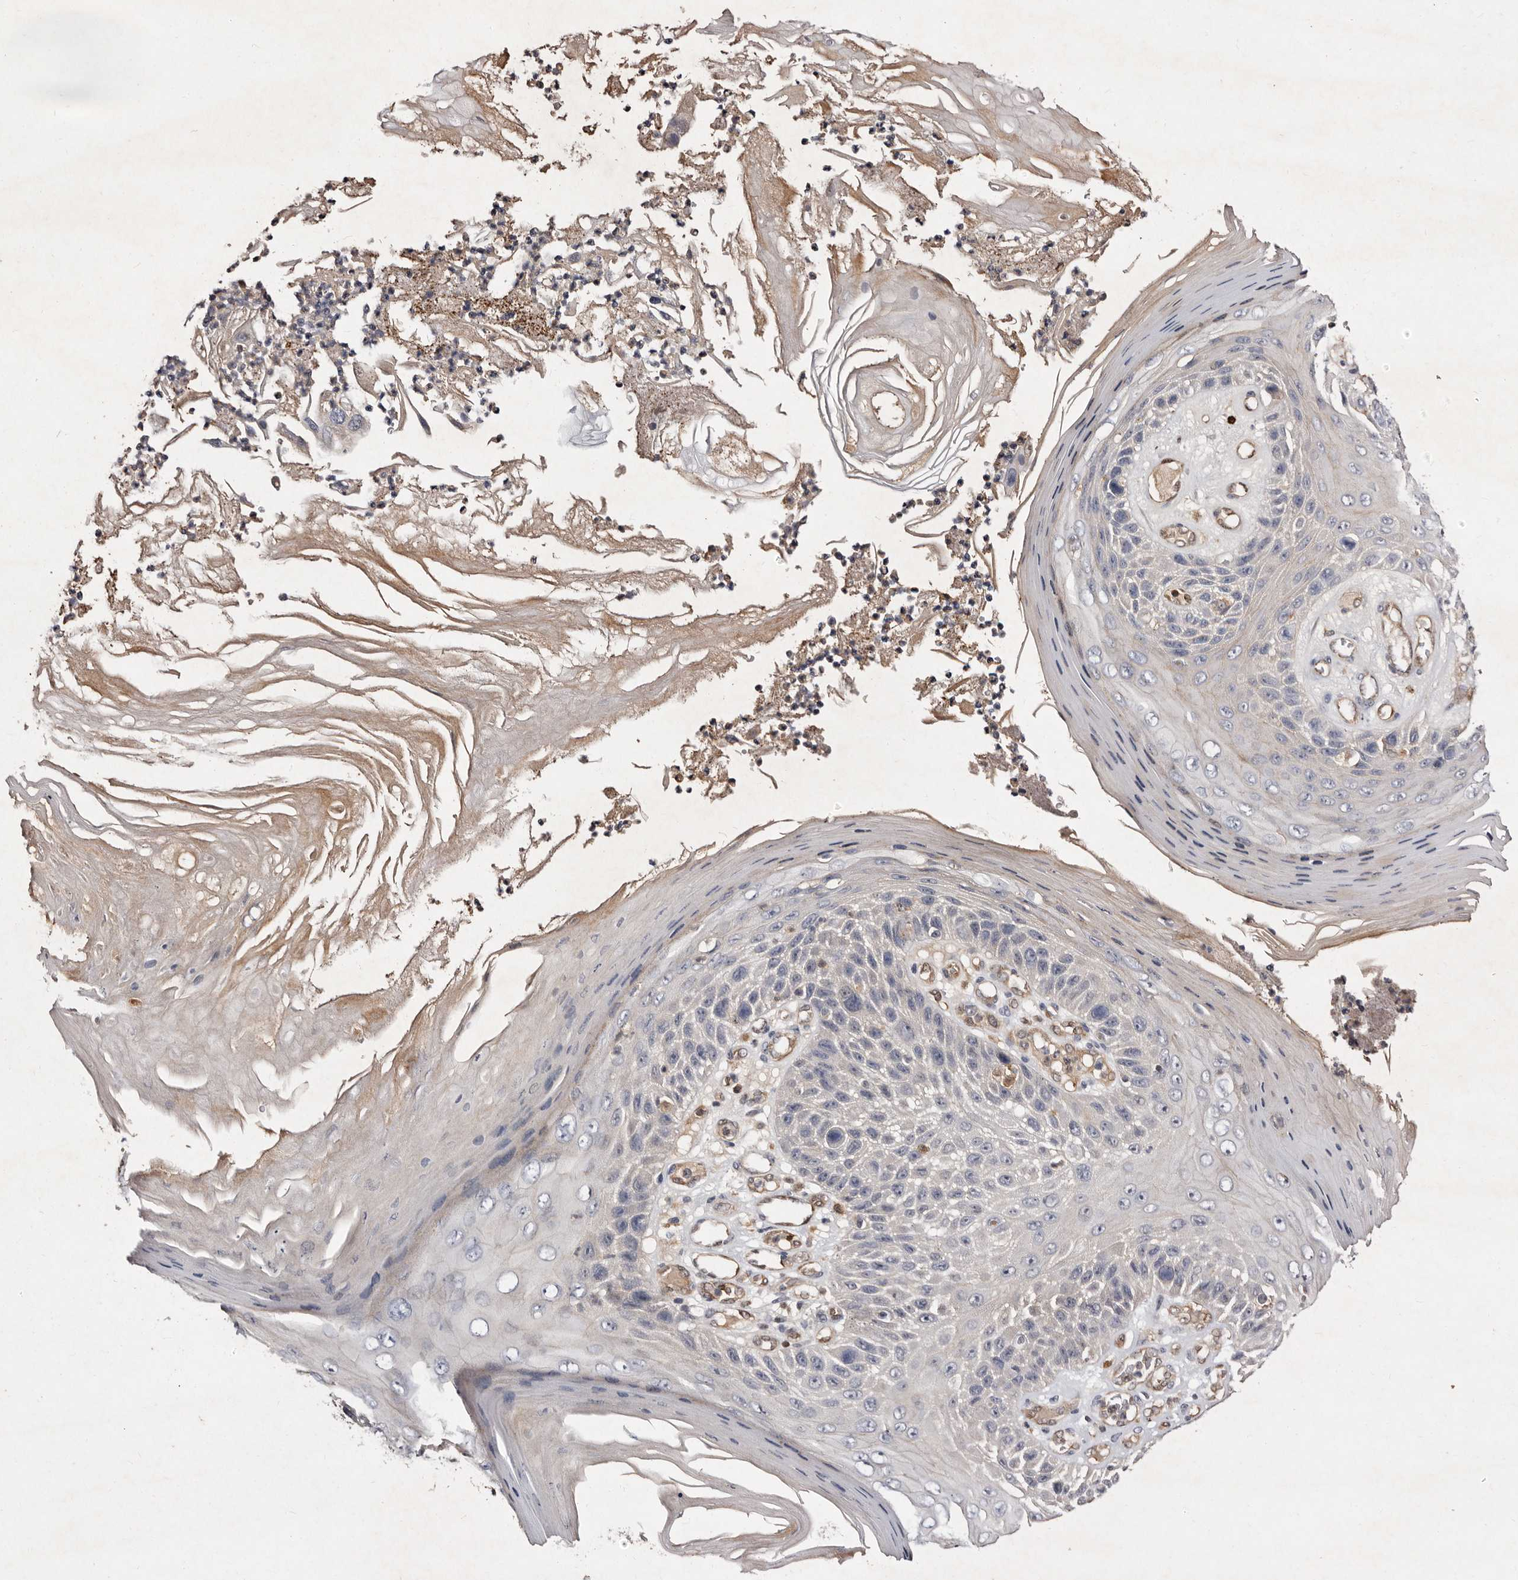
{"staining": {"intensity": "negative", "quantity": "none", "location": "none"}, "tissue": "skin cancer", "cell_type": "Tumor cells", "image_type": "cancer", "snomed": [{"axis": "morphology", "description": "Squamous cell carcinoma, NOS"}, {"axis": "topography", "description": "Skin"}], "caption": "High magnification brightfield microscopy of skin squamous cell carcinoma stained with DAB (brown) and counterstained with hematoxylin (blue): tumor cells show no significant expression.", "gene": "GIMAP4", "patient": {"sex": "female", "age": 88}}